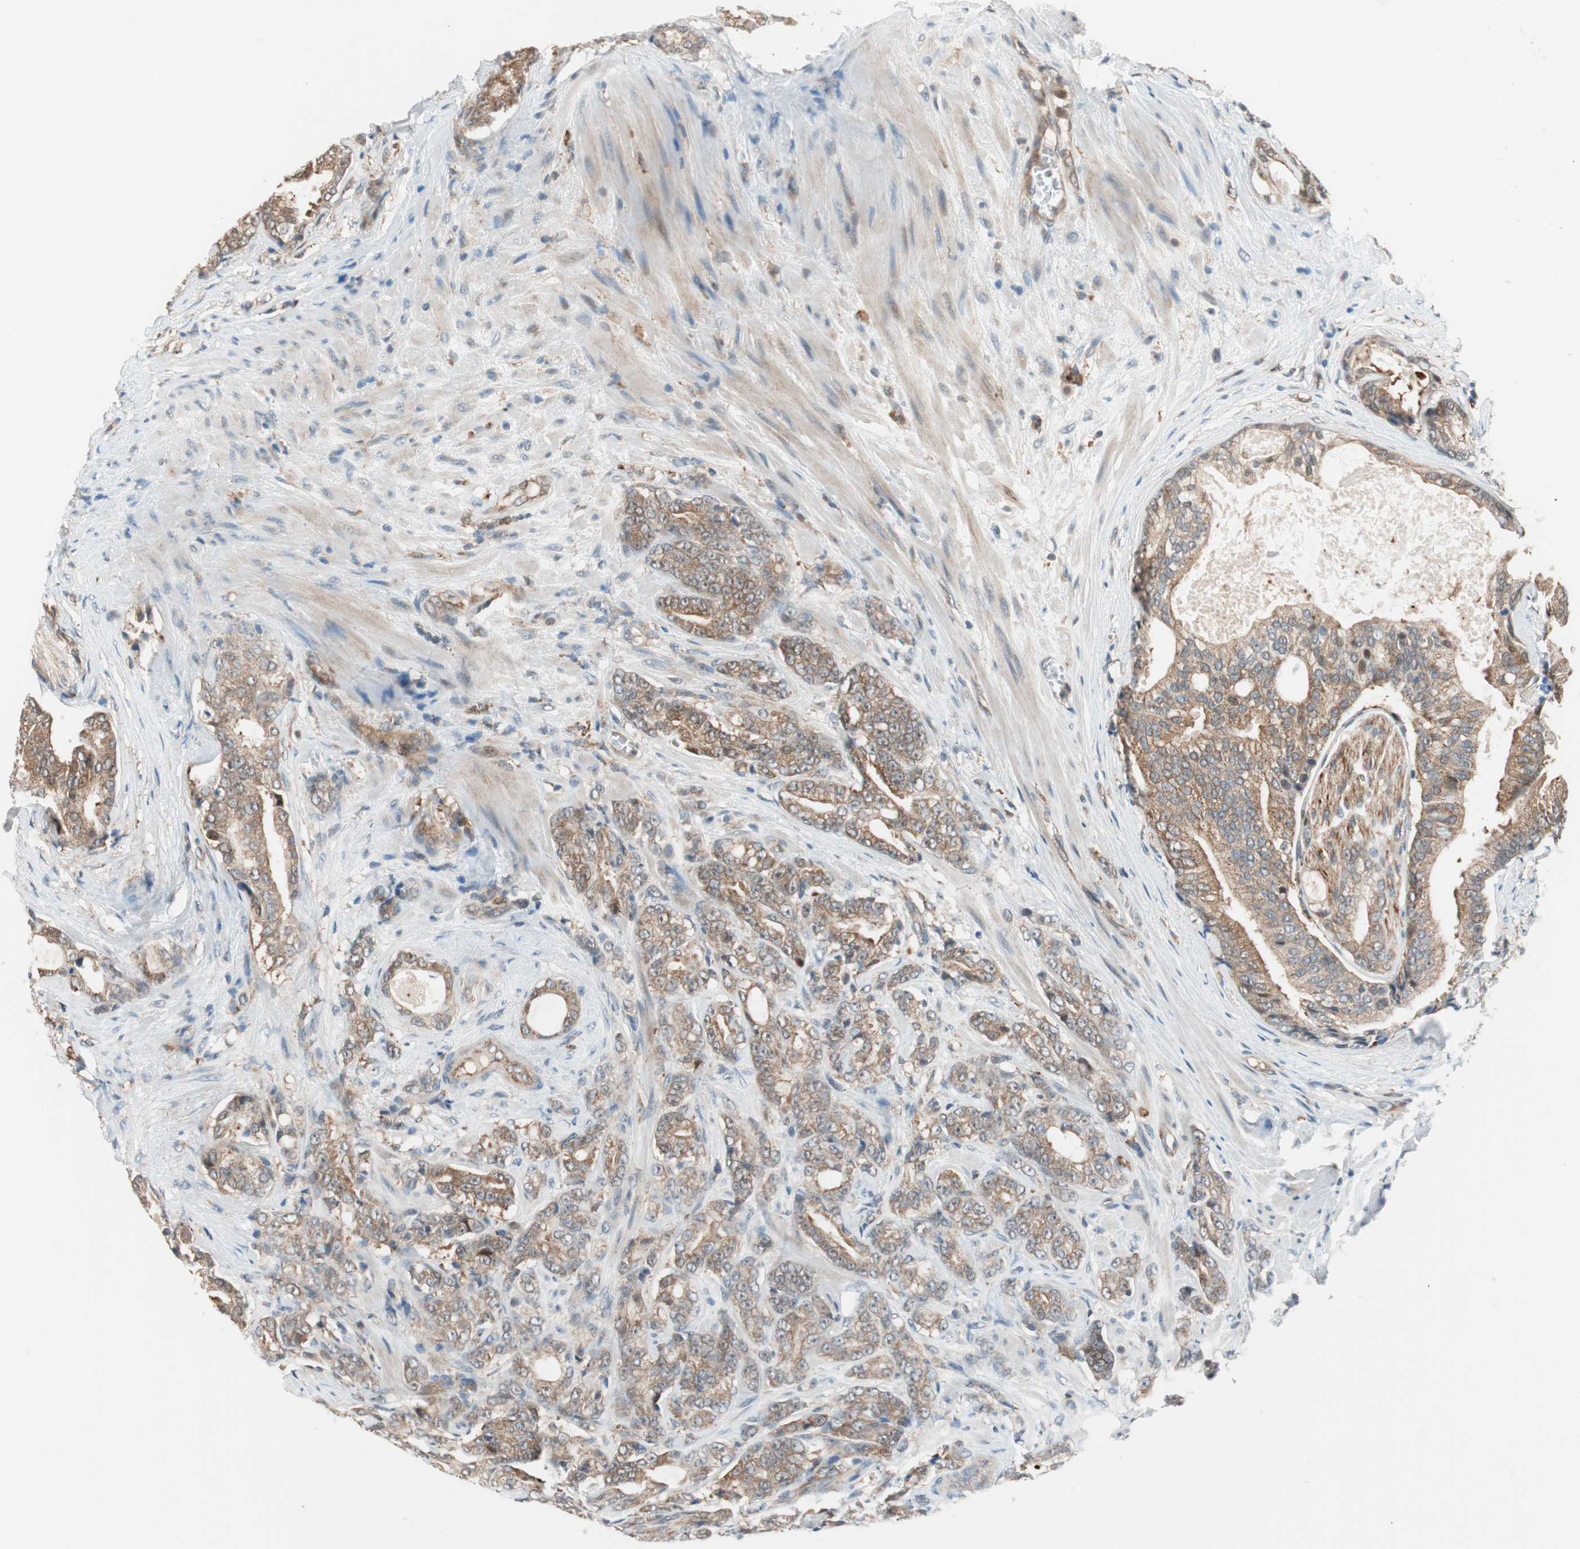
{"staining": {"intensity": "moderate", "quantity": ">75%", "location": "cytoplasmic/membranous"}, "tissue": "prostate cancer", "cell_type": "Tumor cells", "image_type": "cancer", "snomed": [{"axis": "morphology", "description": "Adenocarcinoma, Low grade"}, {"axis": "topography", "description": "Prostate"}], "caption": "Protein expression analysis of prostate adenocarcinoma (low-grade) reveals moderate cytoplasmic/membranous staining in about >75% of tumor cells. (DAB (3,3'-diaminobenzidine) = brown stain, brightfield microscopy at high magnification).", "gene": "PIK3R3", "patient": {"sex": "male", "age": 58}}